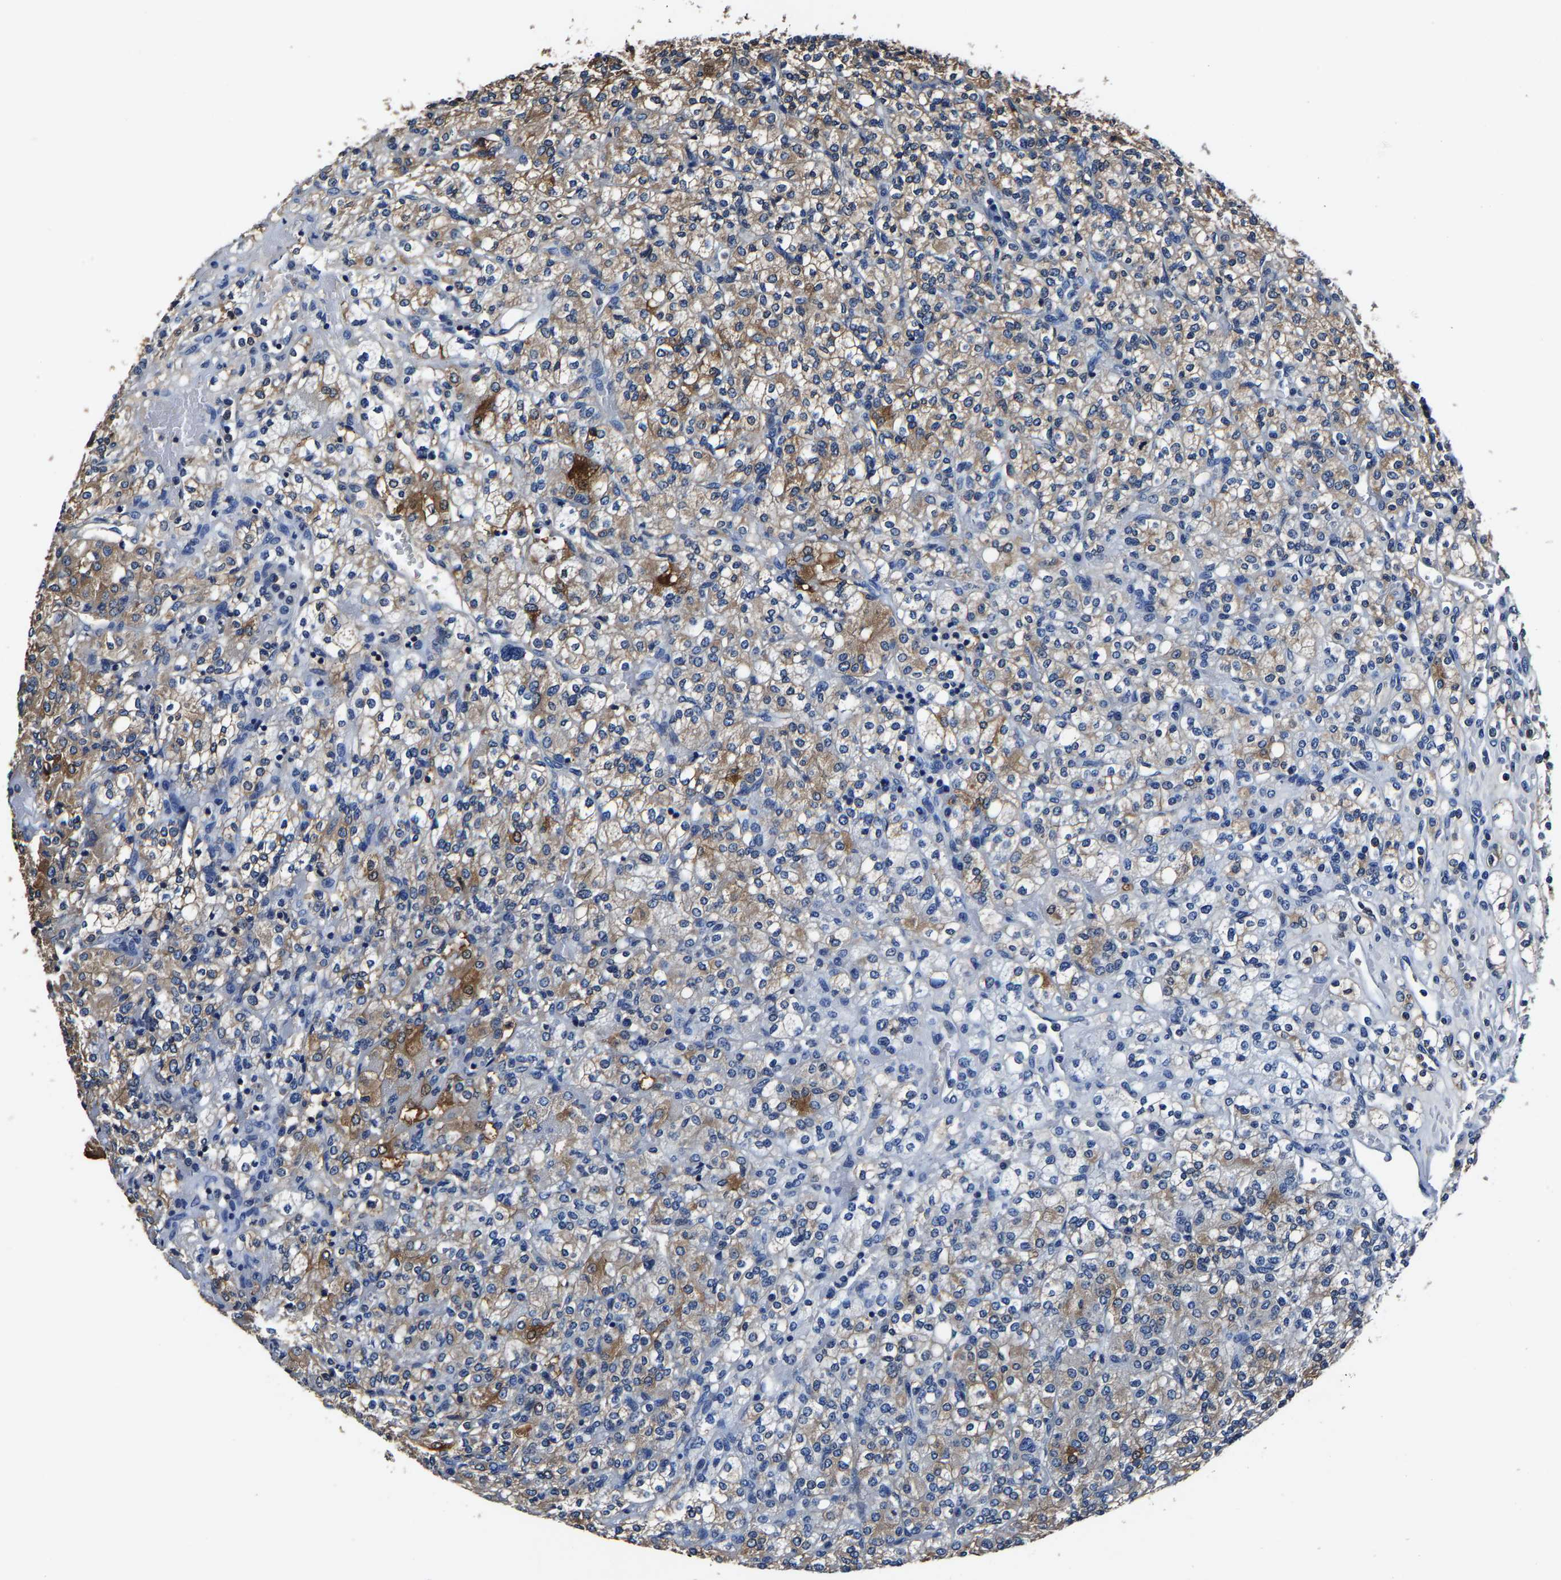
{"staining": {"intensity": "moderate", "quantity": ">75%", "location": "cytoplasmic/membranous"}, "tissue": "renal cancer", "cell_type": "Tumor cells", "image_type": "cancer", "snomed": [{"axis": "morphology", "description": "Adenocarcinoma, NOS"}, {"axis": "topography", "description": "Kidney"}], "caption": "Immunohistochemical staining of human adenocarcinoma (renal) shows medium levels of moderate cytoplasmic/membranous staining in about >75% of tumor cells.", "gene": "ALDOB", "patient": {"sex": "male", "age": 77}}